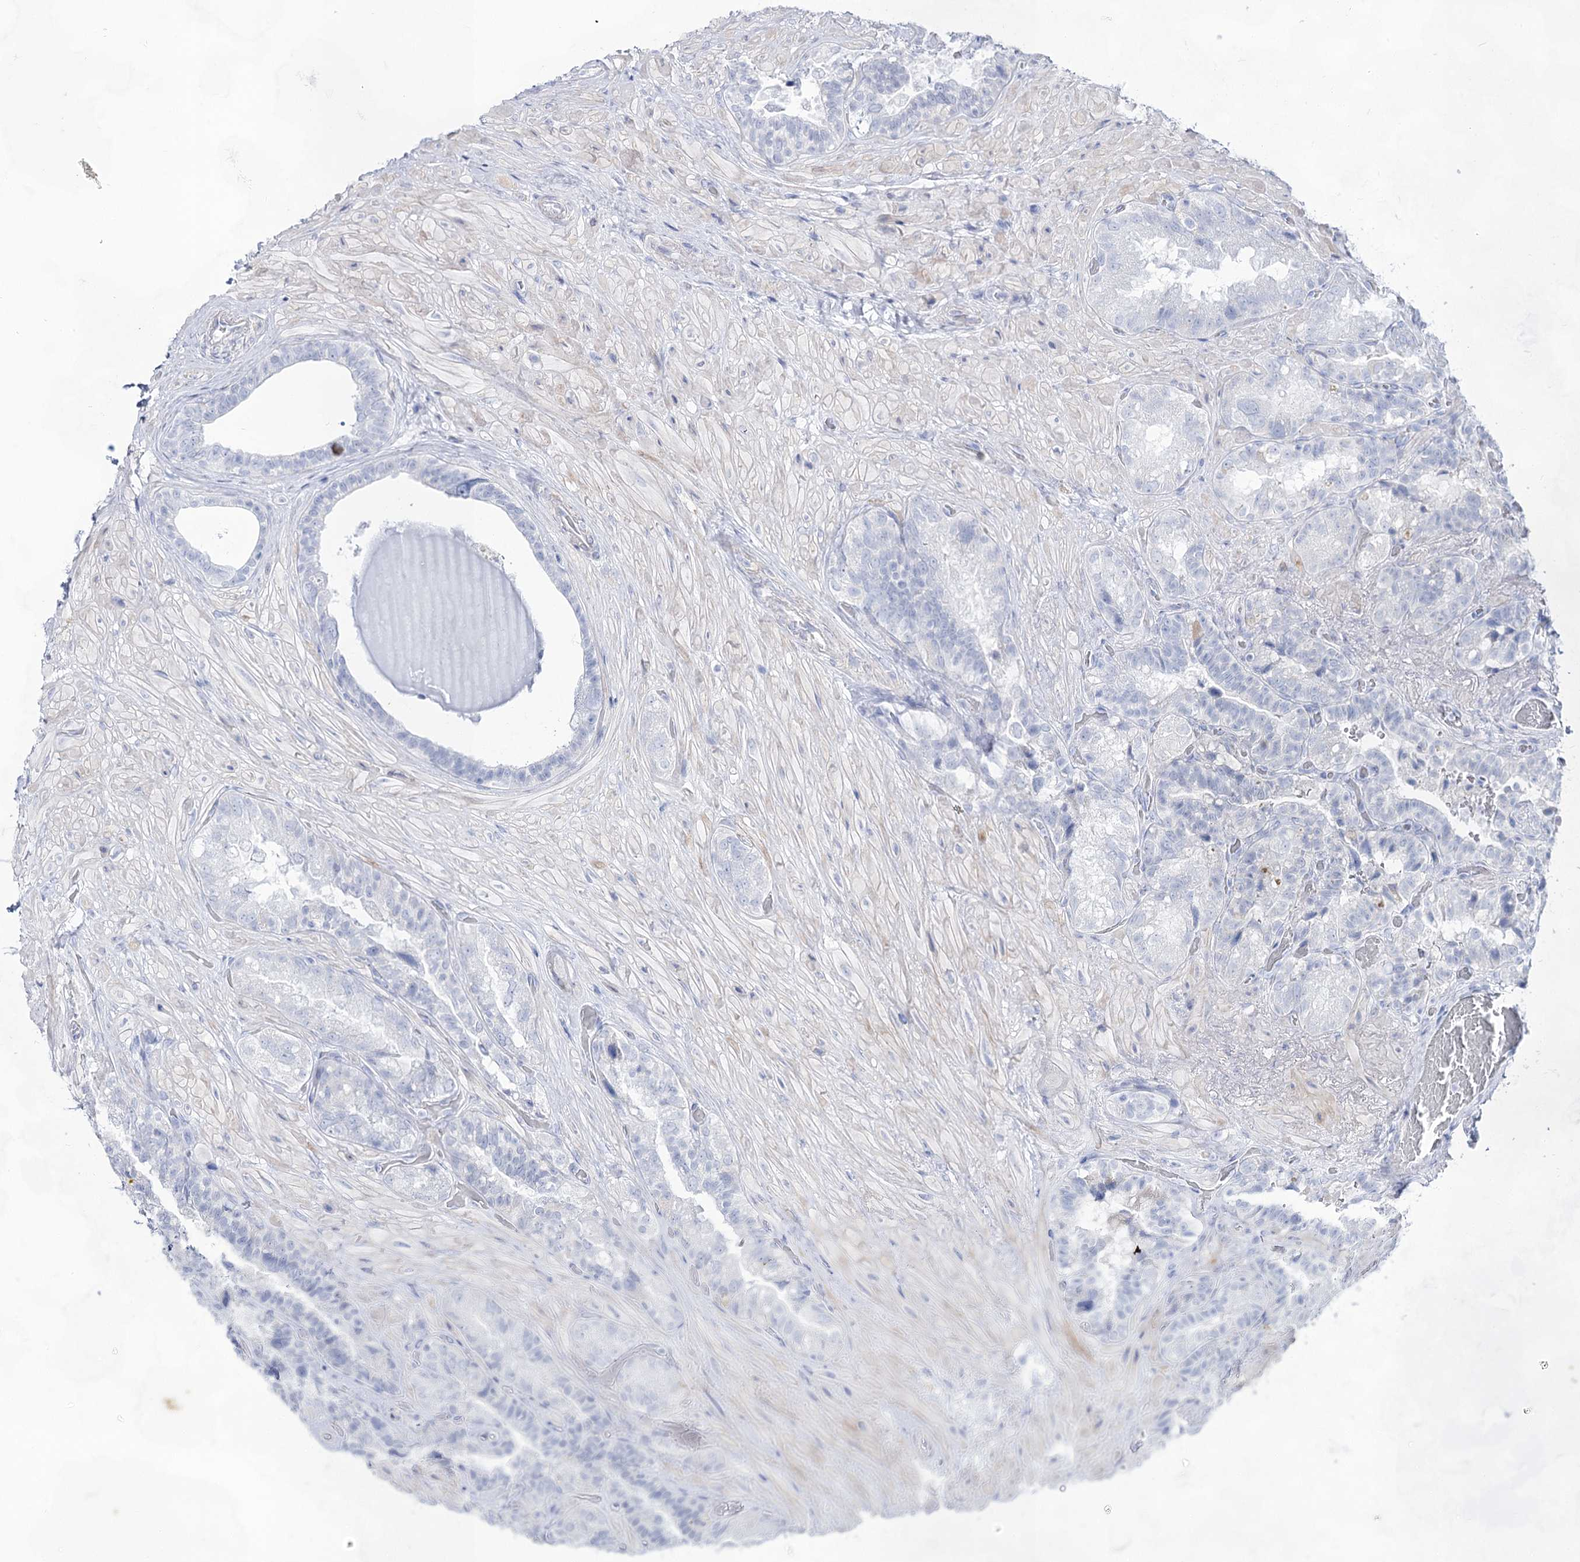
{"staining": {"intensity": "negative", "quantity": "none", "location": "none"}, "tissue": "seminal vesicle", "cell_type": "Glandular cells", "image_type": "normal", "snomed": [{"axis": "morphology", "description": "Normal tissue, NOS"}, {"axis": "topography", "description": "Prostate and seminal vesicle, NOS"}, {"axis": "topography", "description": "Prostate"}, {"axis": "topography", "description": "Seminal veicle"}], "caption": "This is a photomicrograph of IHC staining of unremarkable seminal vesicle, which shows no expression in glandular cells.", "gene": "ACRV1", "patient": {"sex": "male", "age": 67}}